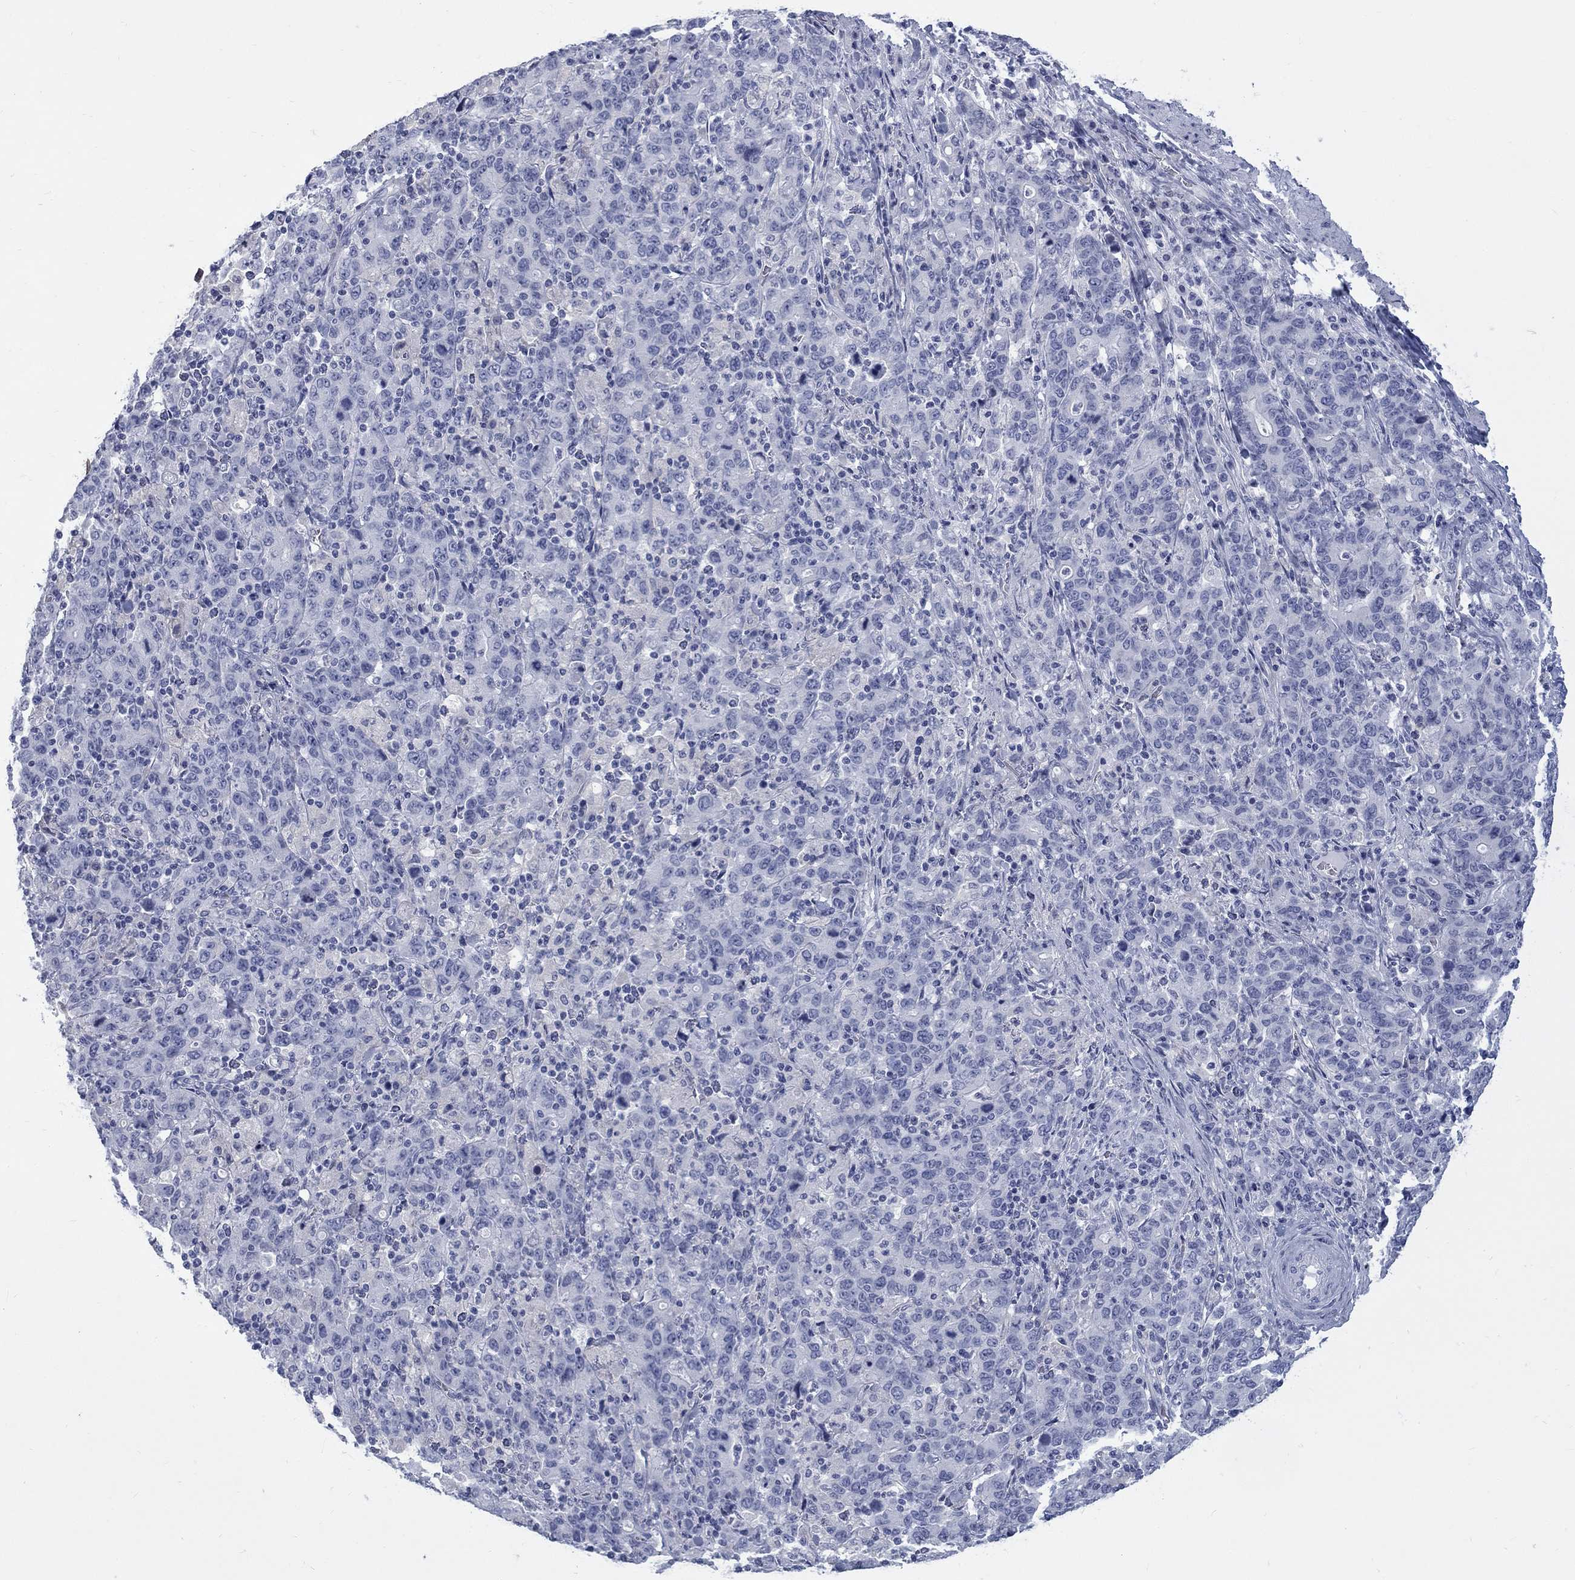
{"staining": {"intensity": "negative", "quantity": "none", "location": "none"}, "tissue": "stomach cancer", "cell_type": "Tumor cells", "image_type": "cancer", "snomed": [{"axis": "morphology", "description": "Adenocarcinoma, NOS"}, {"axis": "topography", "description": "Stomach, upper"}], "caption": "Immunohistochemistry of human stomach cancer demonstrates no staining in tumor cells. (DAB IHC, high magnification).", "gene": "RFTN2", "patient": {"sex": "male", "age": 69}}